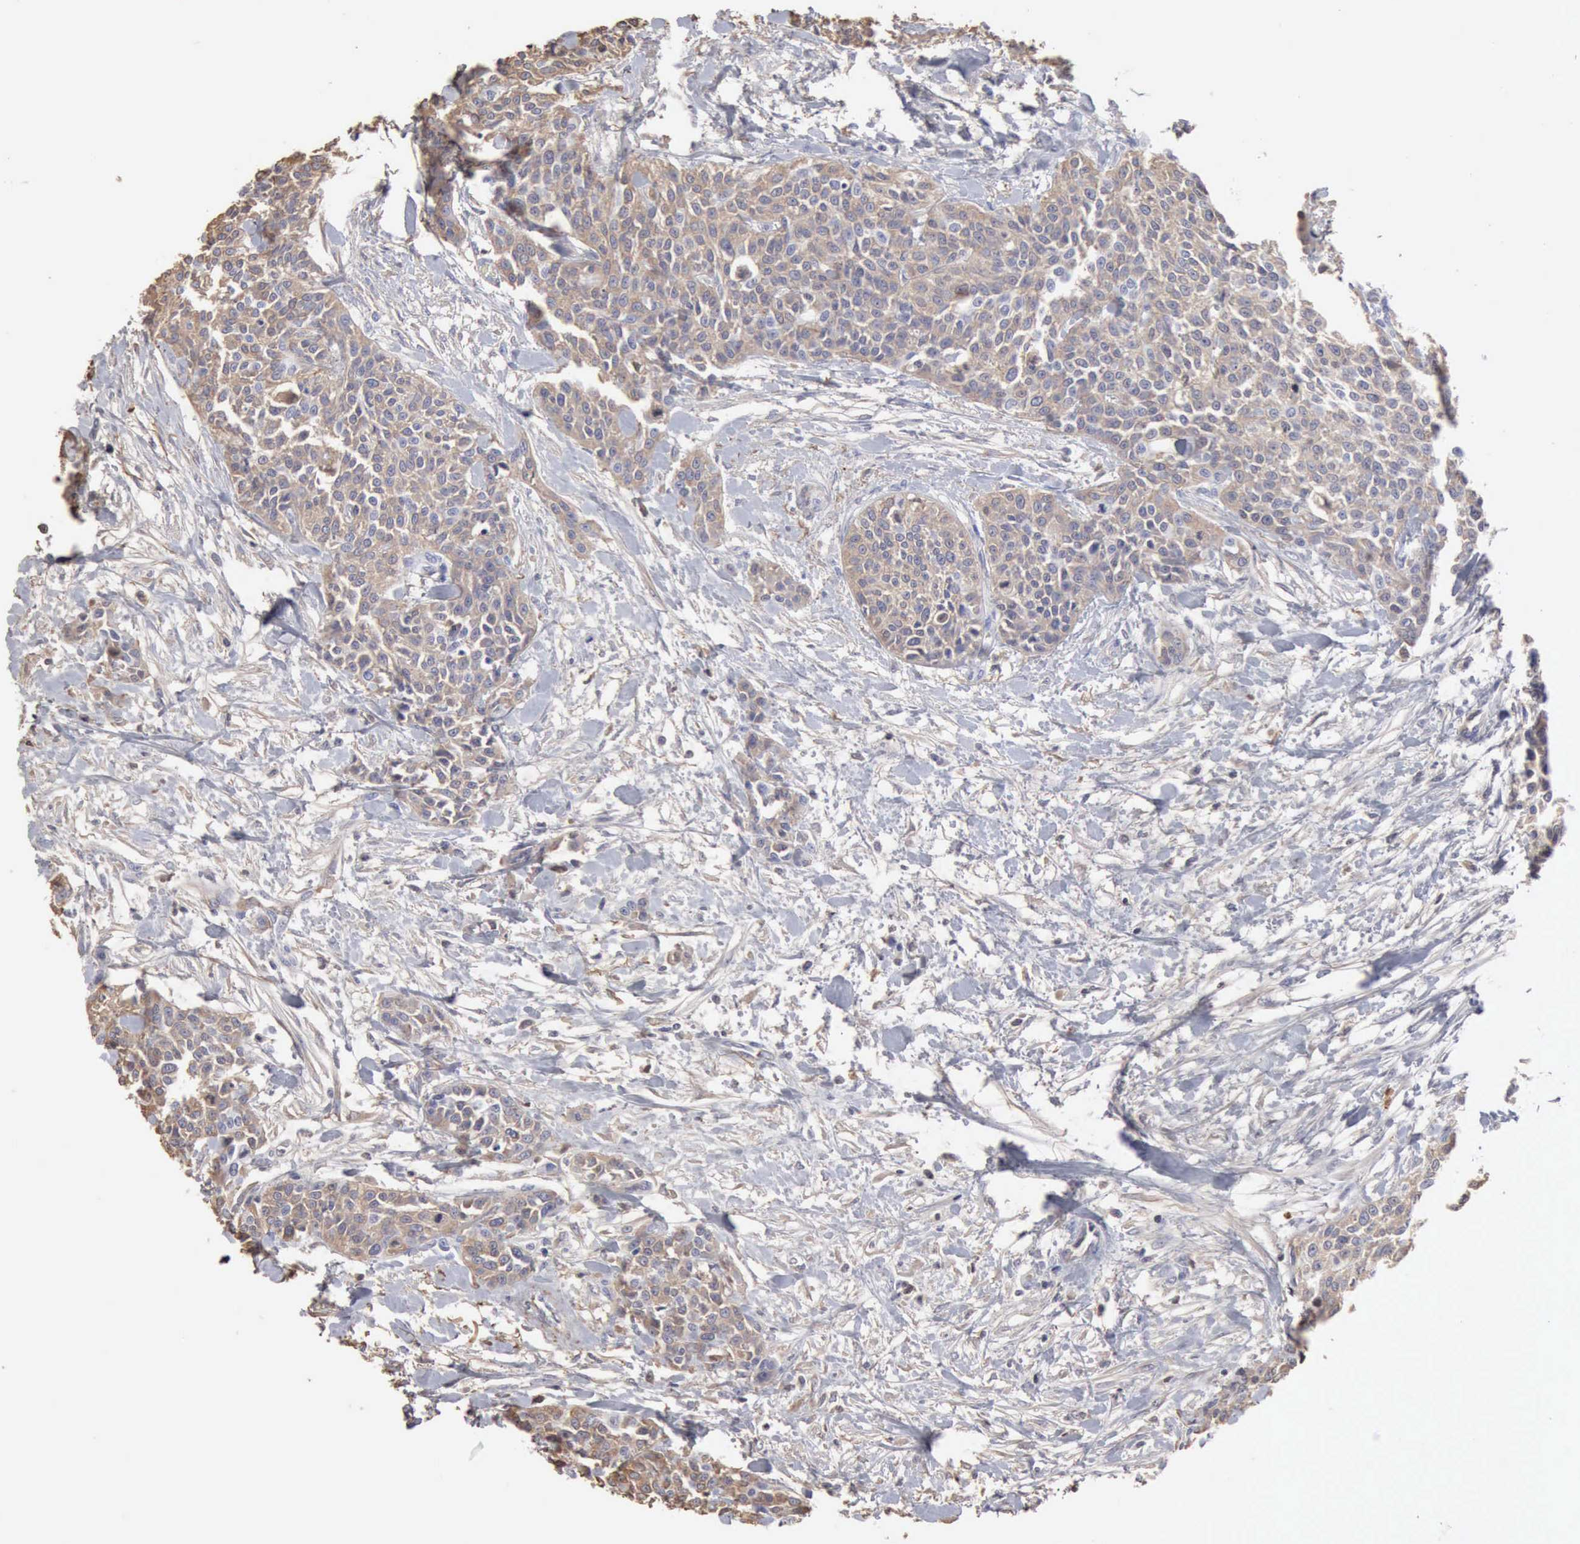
{"staining": {"intensity": "weak", "quantity": "25%-75%", "location": "cytoplasmic/membranous"}, "tissue": "urothelial cancer", "cell_type": "Tumor cells", "image_type": "cancer", "snomed": [{"axis": "morphology", "description": "Urothelial carcinoma, High grade"}, {"axis": "topography", "description": "Urinary bladder"}], "caption": "Immunohistochemical staining of human urothelial cancer reveals low levels of weak cytoplasmic/membranous protein positivity in about 25%-75% of tumor cells. Ihc stains the protein of interest in brown and the nuclei are stained blue.", "gene": "SERPINA1", "patient": {"sex": "male", "age": 56}}